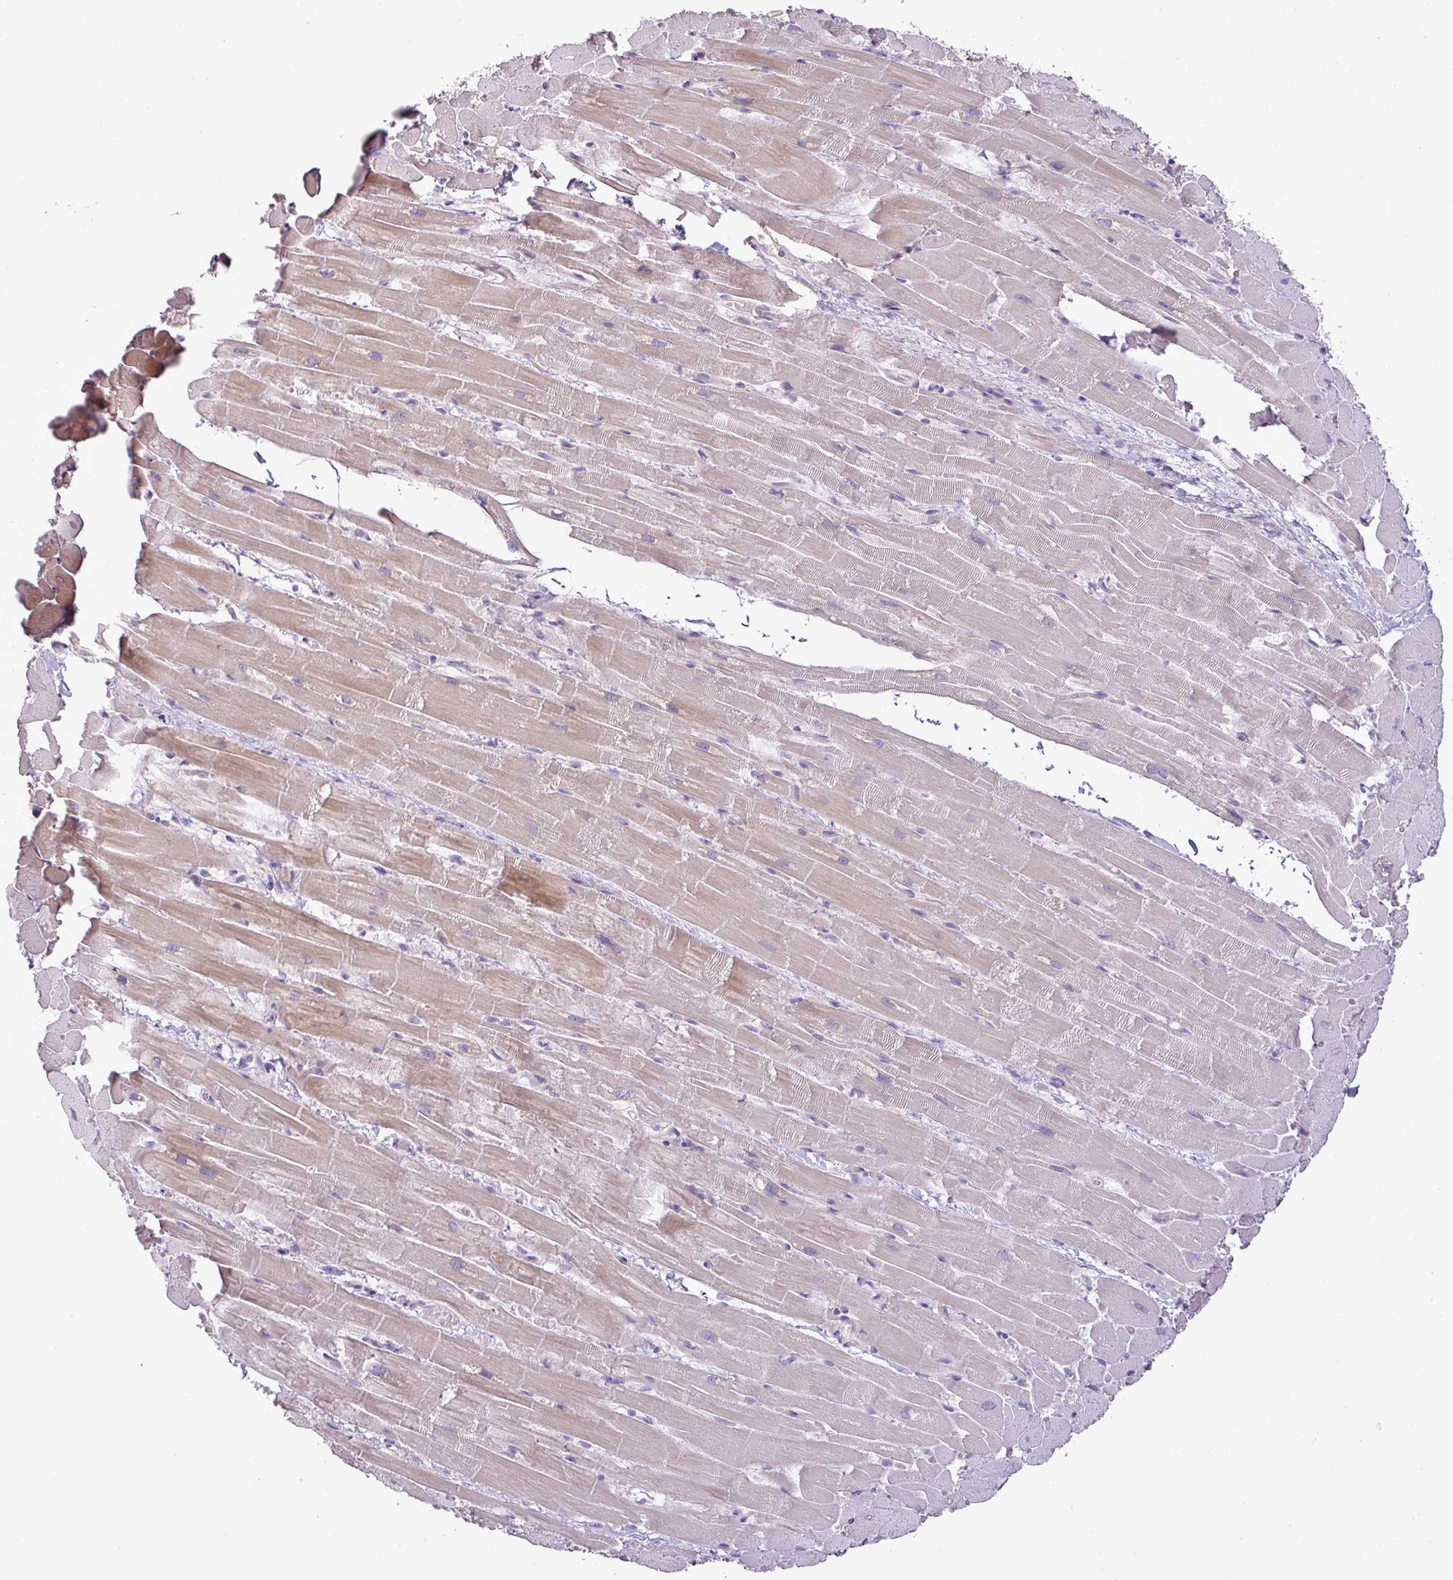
{"staining": {"intensity": "moderate", "quantity": "<25%", "location": "cytoplasmic/membranous"}, "tissue": "heart muscle", "cell_type": "Cardiomyocytes", "image_type": "normal", "snomed": [{"axis": "morphology", "description": "Normal tissue, NOS"}, {"axis": "topography", "description": "Heart"}], "caption": "High-power microscopy captured an immunohistochemistry (IHC) micrograph of unremarkable heart muscle, revealing moderate cytoplasmic/membranous expression in about <25% of cardiomyocytes.", "gene": "BRINP2", "patient": {"sex": "male", "age": 37}}